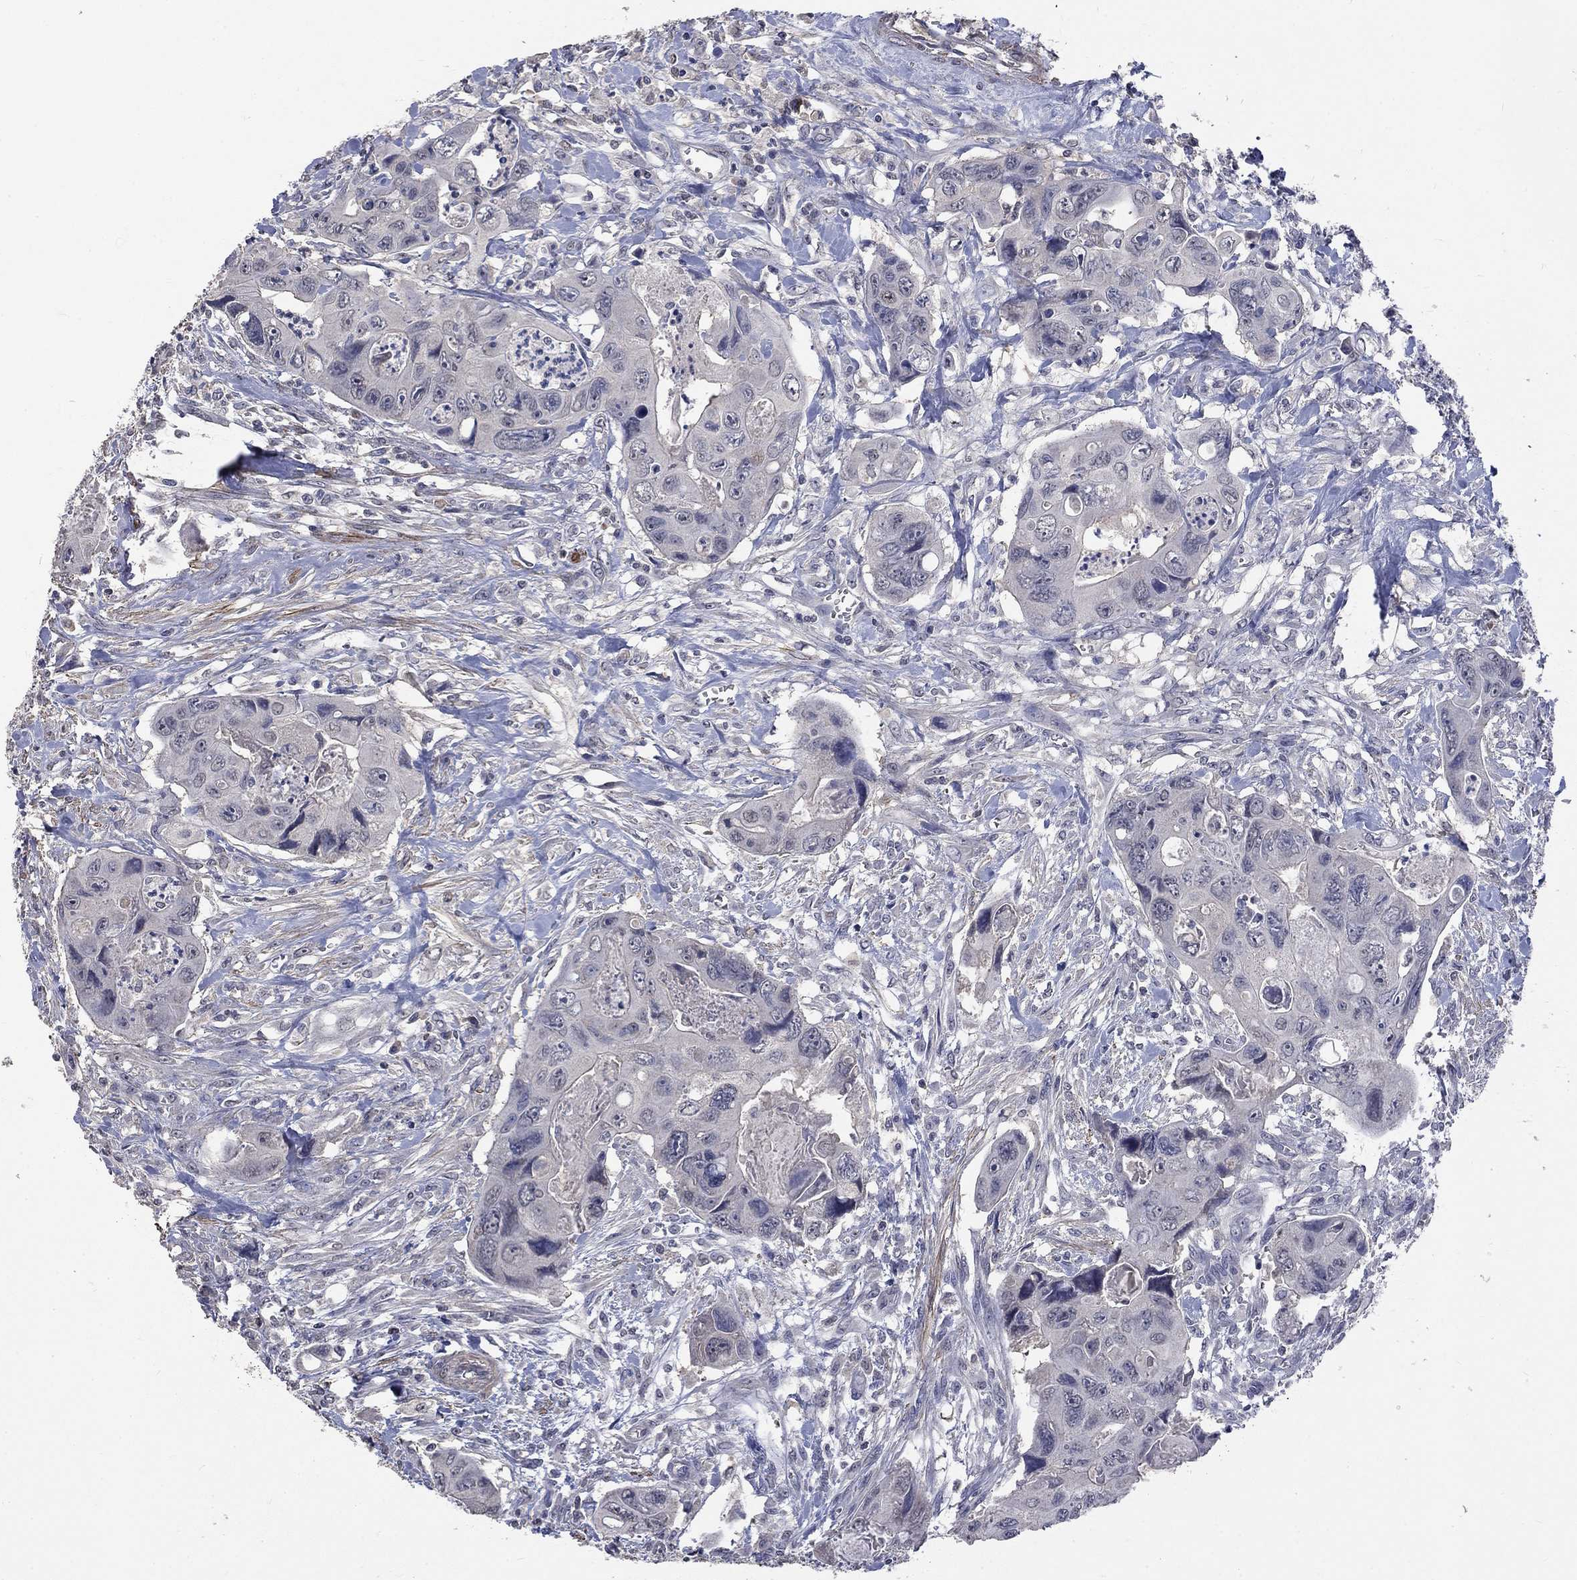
{"staining": {"intensity": "negative", "quantity": "none", "location": "none"}, "tissue": "colorectal cancer", "cell_type": "Tumor cells", "image_type": "cancer", "snomed": [{"axis": "morphology", "description": "Adenocarcinoma, NOS"}, {"axis": "topography", "description": "Rectum"}], "caption": "High magnification brightfield microscopy of colorectal adenocarcinoma stained with DAB (3,3'-diaminobenzidine) (brown) and counterstained with hematoxylin (blue): tumor cells show no significant expression. The staining is performed using DAB (3,3'-diaminobenzidine) brown chromogen with nuclei counter-stained in using hematoxylin.", "gene": "ZBTB18", "patient": {"sex": "male", "age": 62}}